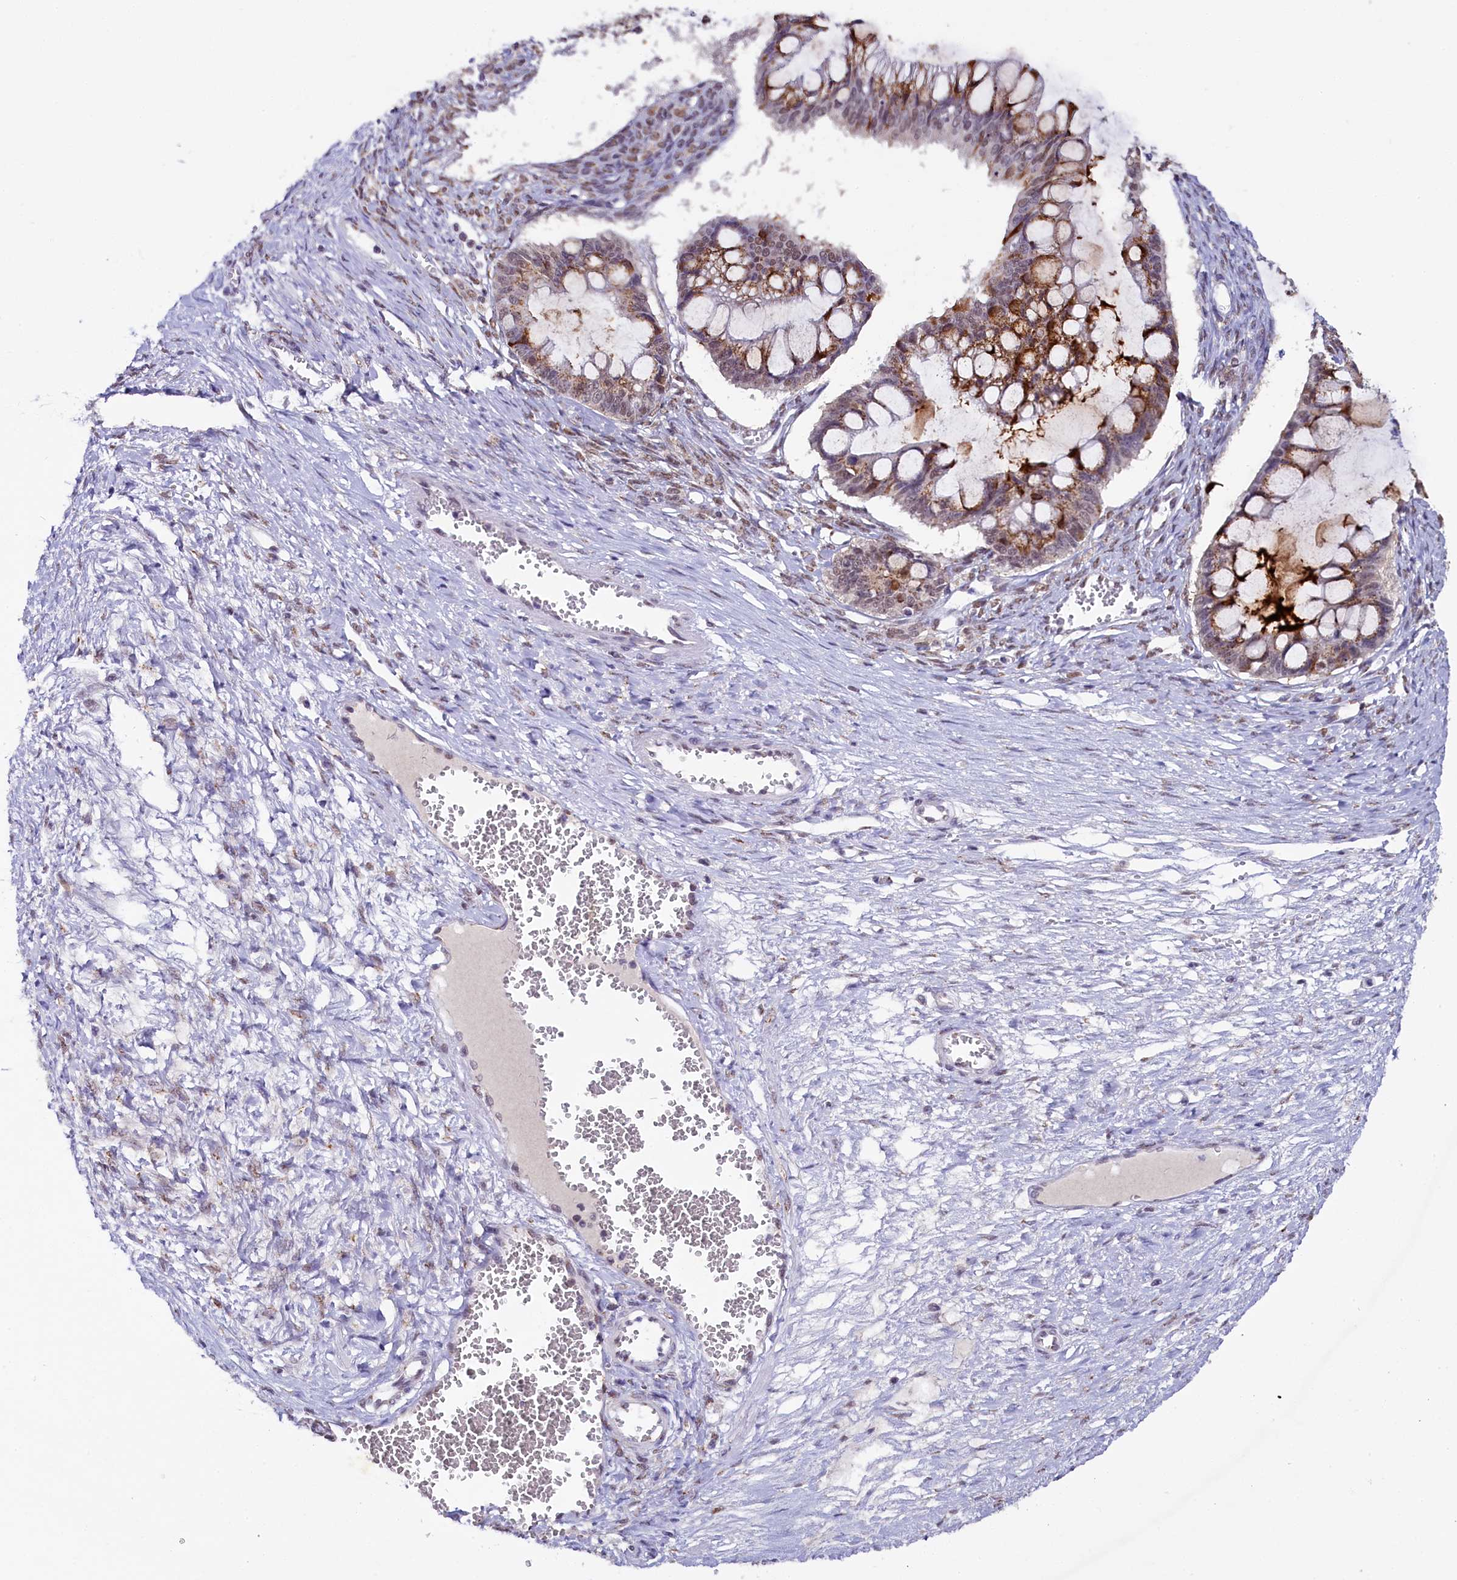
{"staining": {"intensity": "moderate", "quantity": "25%-75%", "location": "cytoplasmic/membranous,nuclear"}, "tissue": "ovarian cancer", "cell_type": "Tumor cells", "image_type": "cancer", "snomed": [{"axis": "morphology", "description": "Cystadenocarcinoma, mucinous, NOS"}, {"axis": "topography", "description": "Ovary"}], "caption": "High-power microscopy captured an immunohistochemistry (IHC) image of ovarian cancer (mucinous cystadenocarcinoma), revealing moderate cytoplasmic/membranous and nuclear expression in about 25%-75% of tumor cells.", "gene": "NCBP1", "patient": {"sex": "female", "age": 73}}